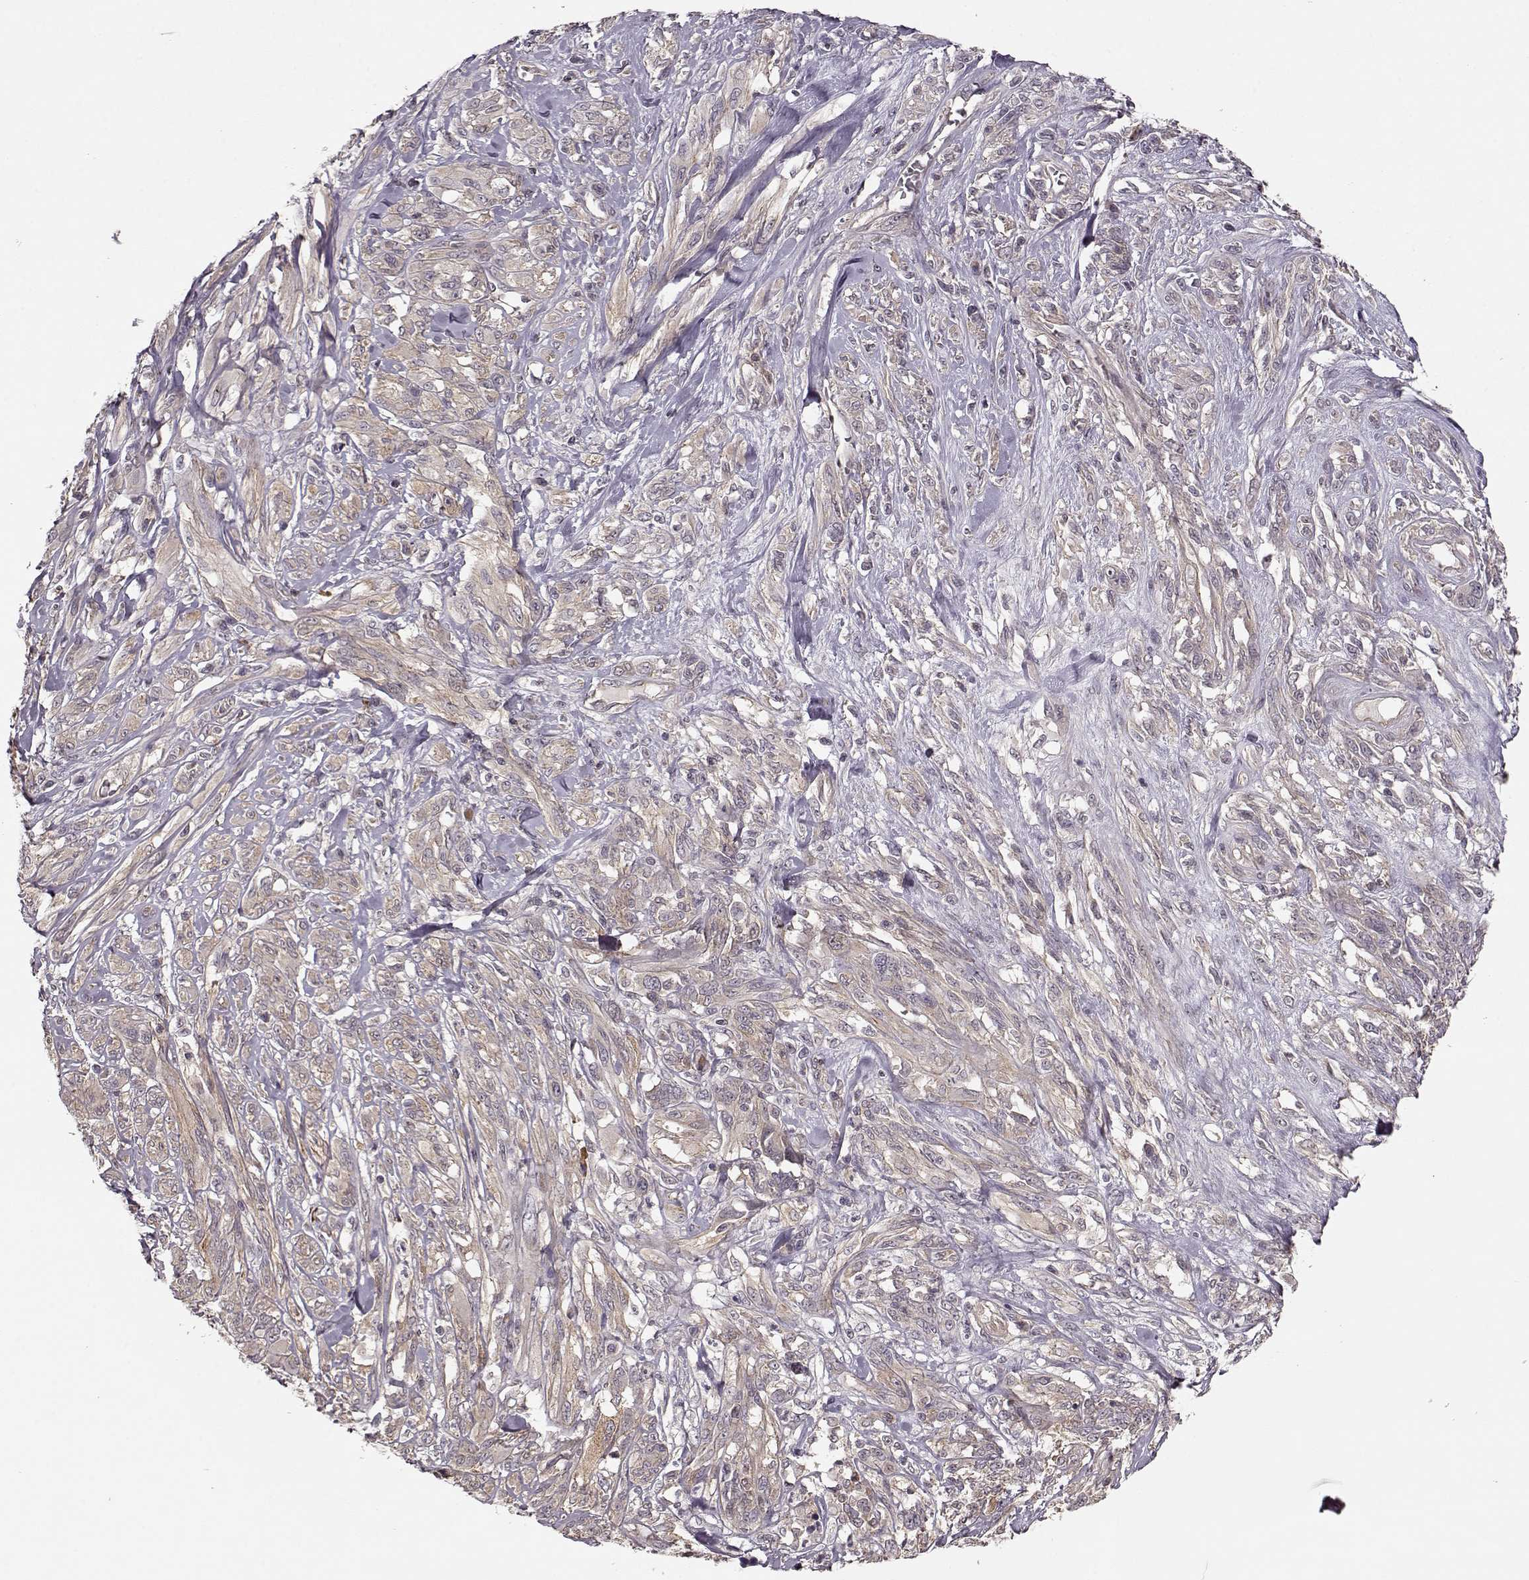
{"staining": {"intensity": "weak", "quantity": "<25%", "location": "cytoplasmic/membranous"}, "tissue": "melanoma", "cell_type": "Tumor cells", "image_type": "cancer", "snomed": [{"axis": "morphology", "description": "Malignant melanoma, NOS"}, {"axis": "topography", "description": "Skin"}], "caption": "Tumor cells are negative for brown protein staining in melanoma.", "gene": "SLAIN2", "patient": {"sex": "female", "age": 91}}